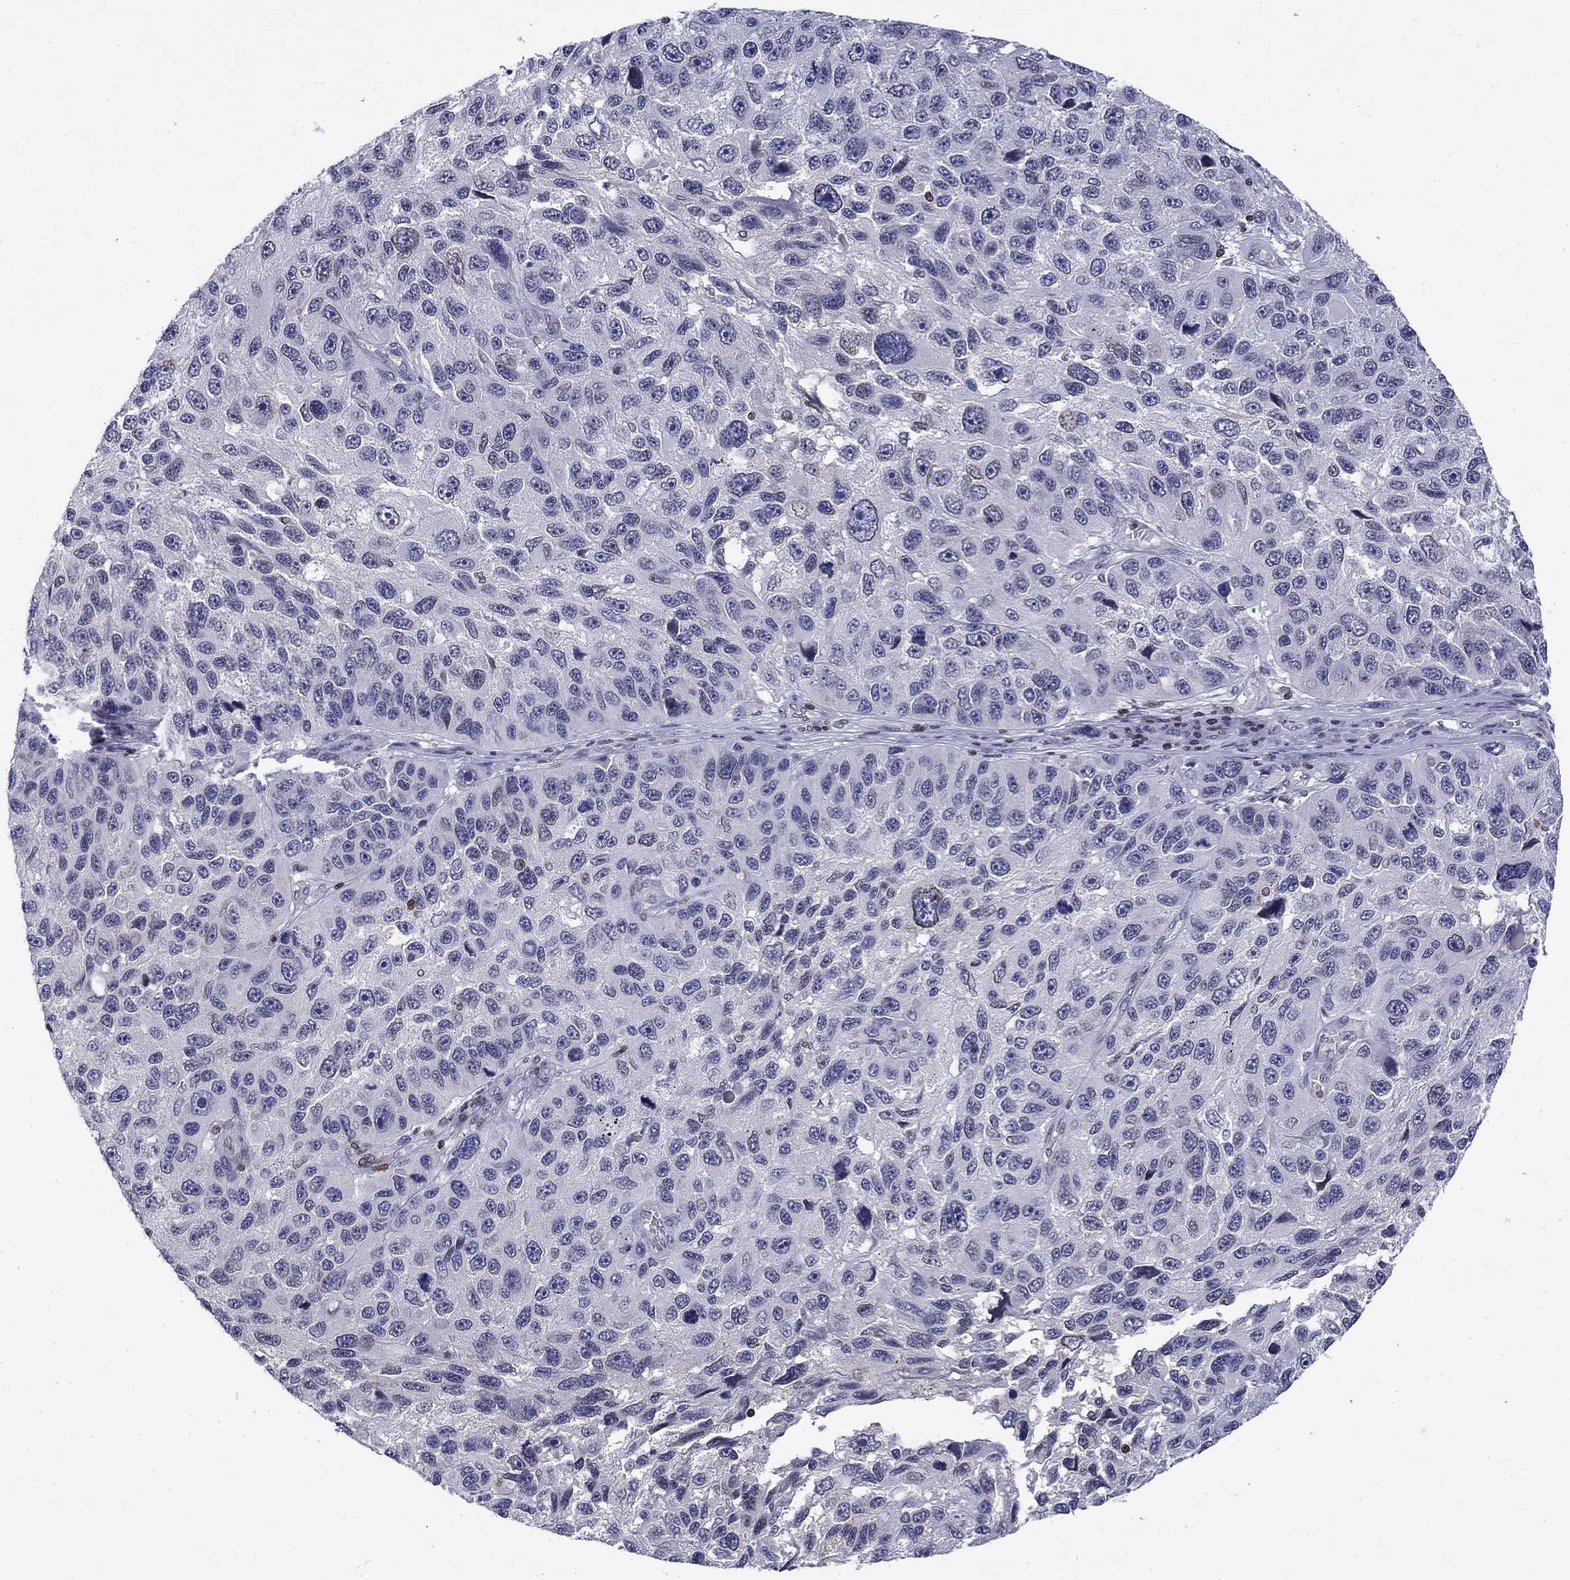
{"staining": {"intensity": "negative", "quantity": "none", "location": "none"}, "tissue": "melanoma", "cell_type": "Tumor cells", "image_type": "cancer", "snomed": [{"axis": "morphology", "description": "Malignant melanoma, NOS"}, {"axis": "topography", "description": "Skin"}], "caption": "Immunohistochemistry (IHC) micrograph of neoplastic tissue: malignant melanoma stained with DAB (3,3'-diaminobenzidine) displays no significant protein positivity in tumor cells.", "gene": "SLA", "patient": {"sex": "male", "age": 53}}